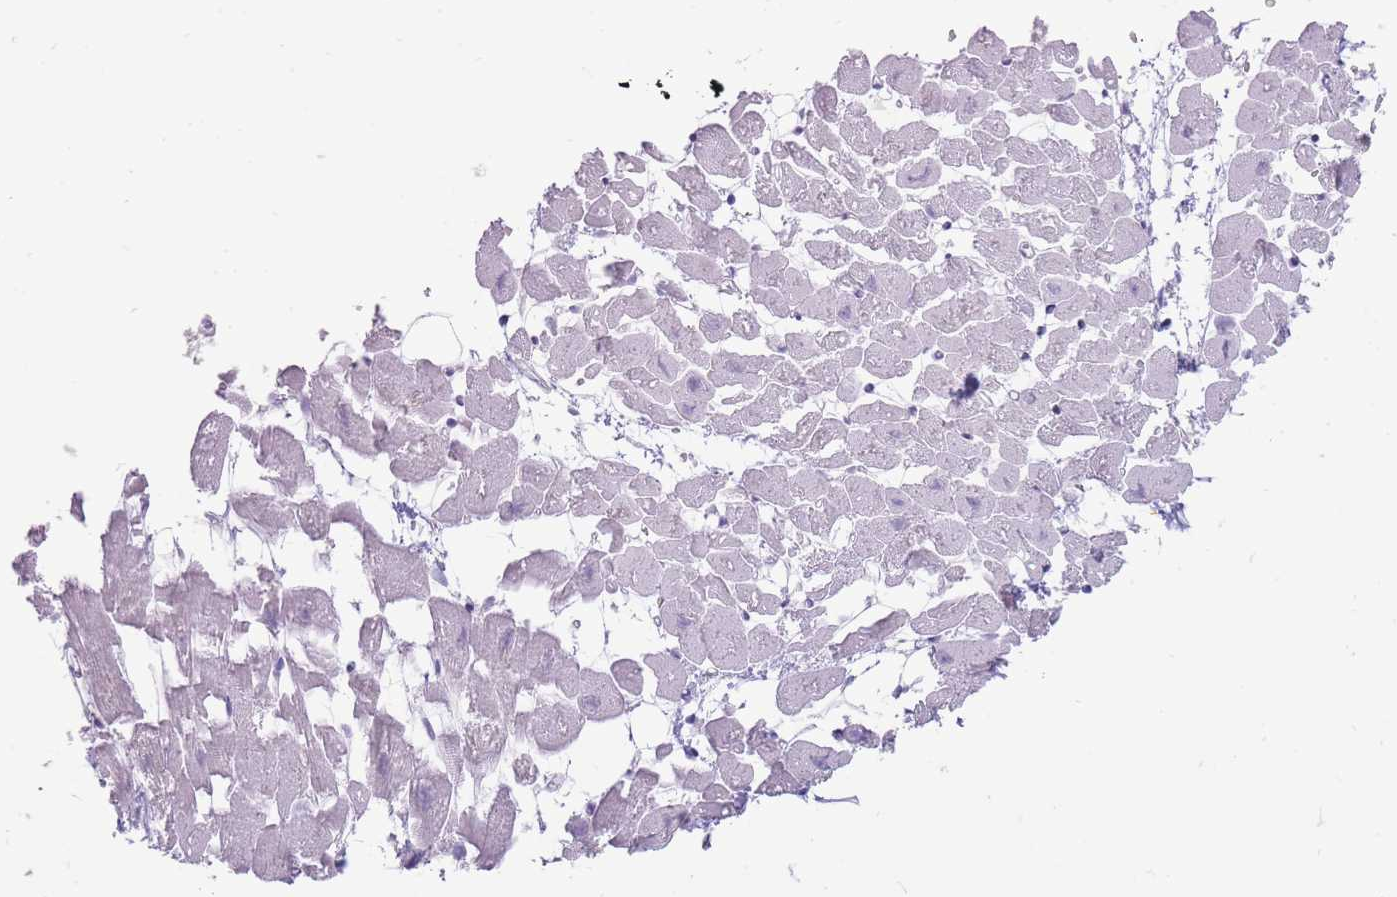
{"staining": {"intensity": "negative", "quantity": "none", "location": "none"}, "tissue": "heart muscle", "cell_type": "Cardiomyocytes", "image_type": "normal", "snomed": [{"axis": "morphology", "description": "Normal tissue, NOS"}, {"axis": "topography", "description": "Heart"}], "caption": "This is a image of immunohistochemistry staining of unremarkable heart muscle, which shows no expression in cardiomyocytes. The staining is performed using DAB (3,3'-diaminobenzidine) brown chromogen with nuclei counter-stained in using hematoxylin.", "gene": "ERICH4", "patient": {"sex": "female", "age": 64}}